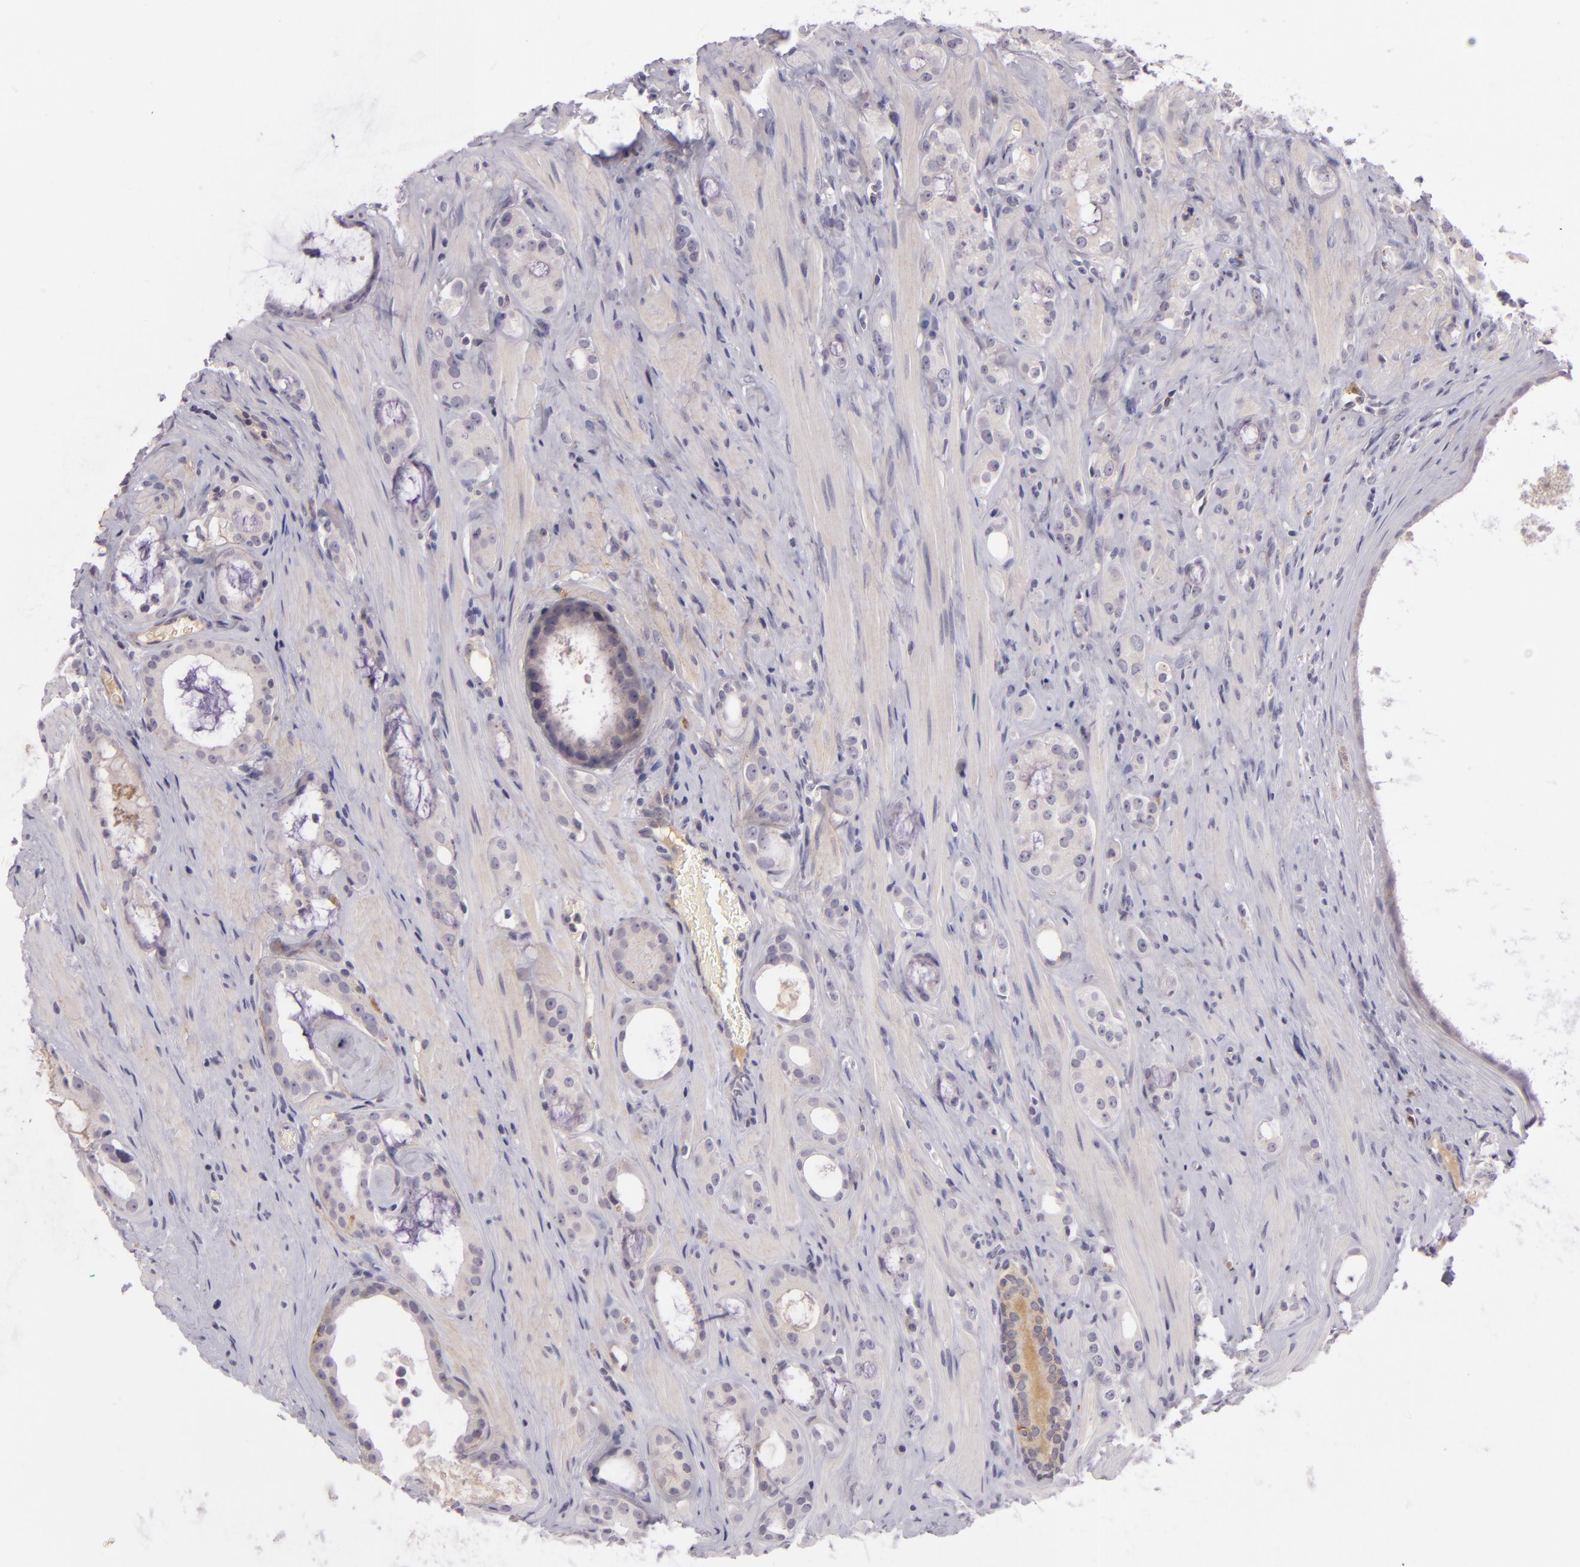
{"staining": {"intensity": "negative", "quantity": "none", "location": "none"}, "tissue": "prostate cancer", "cell_type": "Tumor cells", "image_type": "cancer", "snomed": [{"axis": "morphology", "description": "Adenocarcinoma, Medium grade"}, {"axis": "topography", "description": "Prostate"}], "caption": "Immunohistochemical staining of adenocarcinoma (medium-grade) (prostate) exhibits no significant staining in tumor cells.", "gene": "DAG1", "patient": {"sex": "male", "age": 73}}